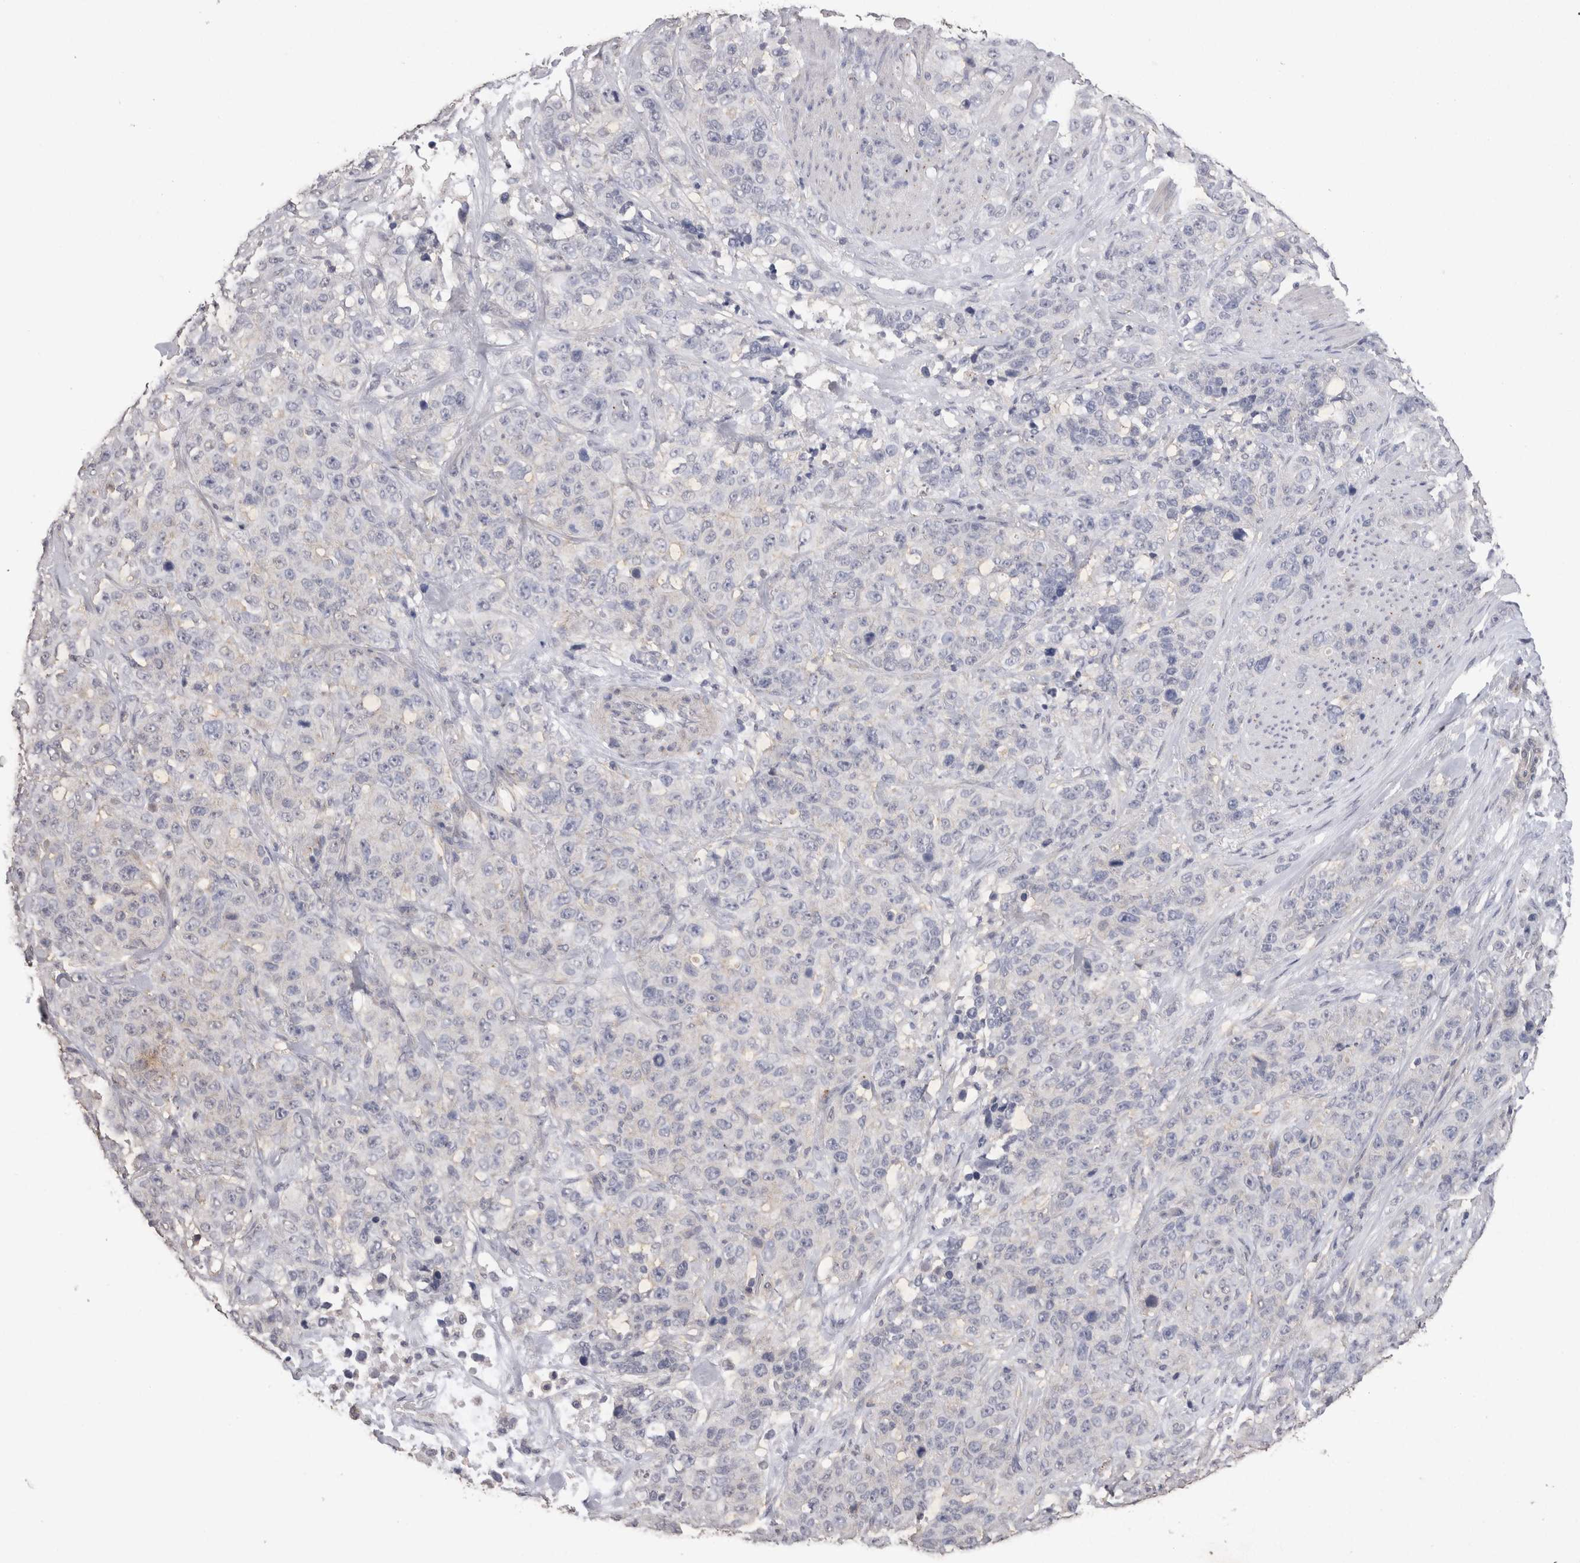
{"staining": {"intensity": "negative", "quantity": "none", "location": "none"}, "tissue": "stomach cancer", "cell_type": "Tumor cells", "image_type": "cancer", "snomed": [{"axis": "morphology", "description": "Adenocarcinoma, NOS"}, {"axis": "topography", "description": "Stomach"}], "caption": "There is no significant expression in tumor cells of stomach cancer.", "gene": "CDH6", "patient": {"sex": "male", "age": 48}}